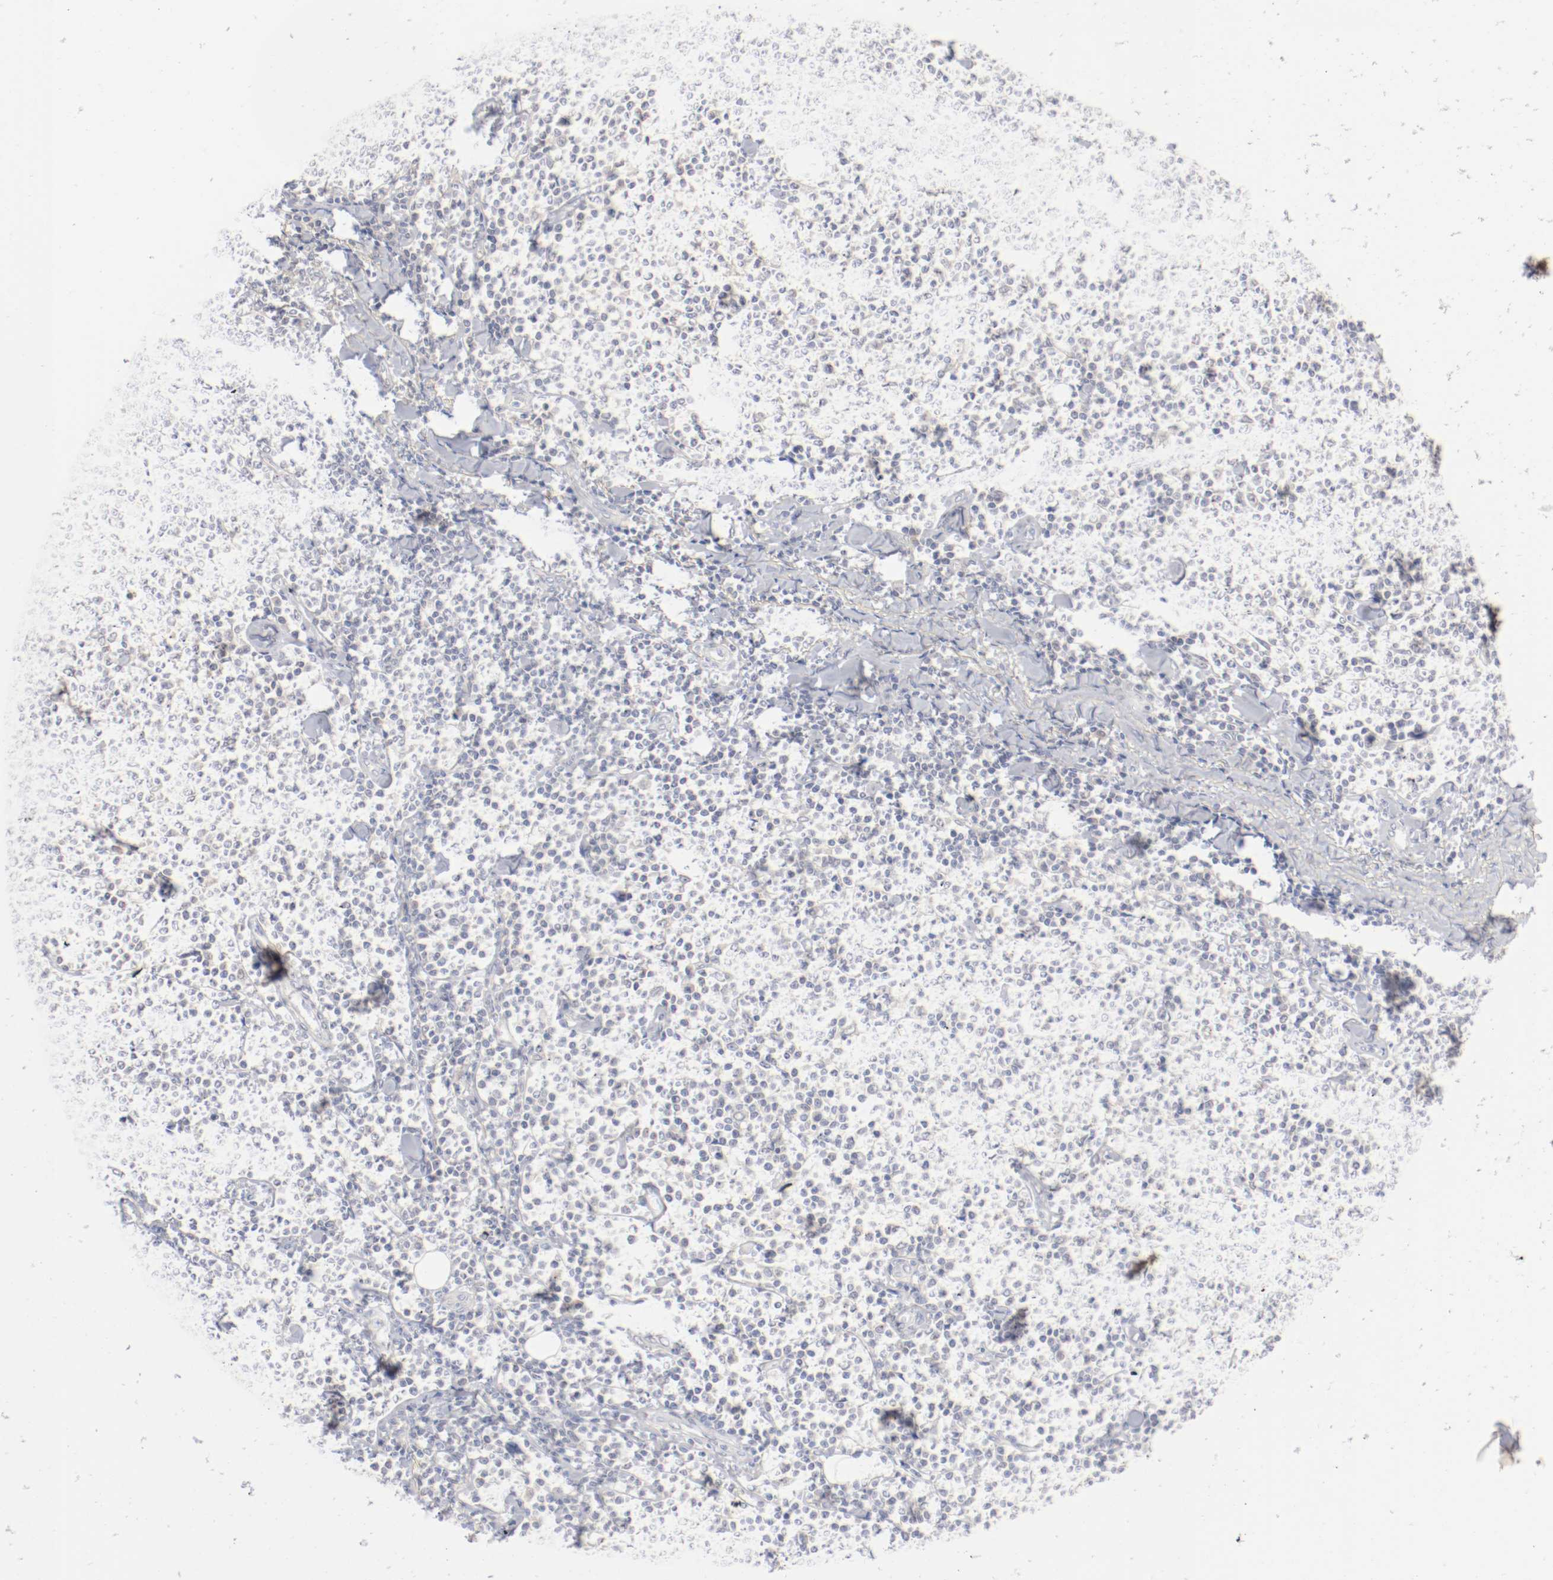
{"staining": {"intensity": "weak", "quantity": "<25%", "location": "cytoplasmic/membranous"}, "tissue": "lymphoma", "cell_type": "Tumor cells", "image_type": "cancer", "snomed": [{"axis": "morphology", "description": "Malignant lymphoma, non-Hodgkin's type, Low grade"}, {"axis": "topography", "description": "Soft tissue"}], "caption": "Lymphoma stained for a protein using immunohistochemistry (IHC) displays no staining tumor cells.", "gene": "DNAL4", "patient": {"sex": "male", "age": 92}}